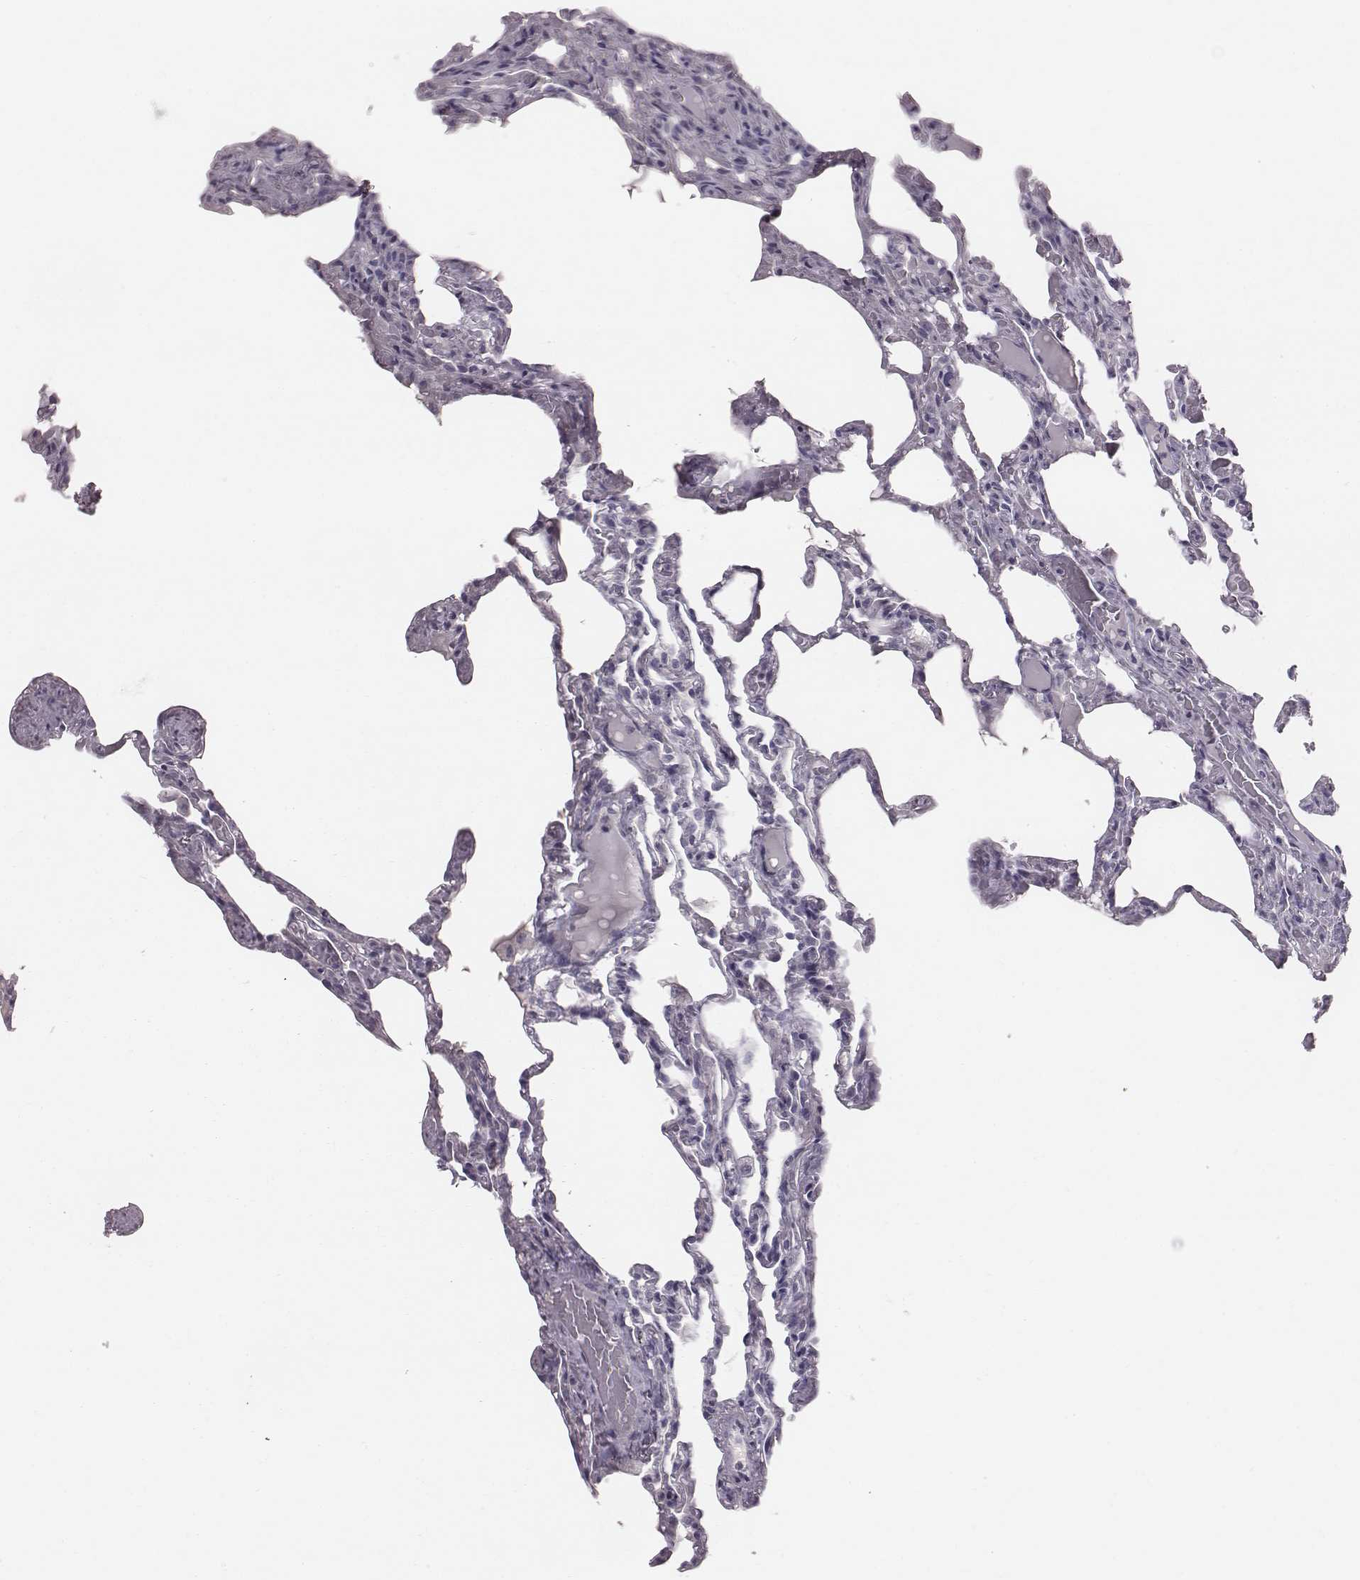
{"staining": {"intensity": "negative", "quantity": "none", "location": "none"}, "tissue": "lung", "cell_type": "Alveolar cells", "image_type": "normal", "snomed": [{"axis": "morphology", "description": "Normal tissue, NOS"}, {"axis": "topography", "description": "Lung"}], "caption": "The photomicrograph demonstrates no staining of alveolar cells in normal lung.", "gene": "ENSG00000284762", "patient": {"sex": "female", "age": 43}}